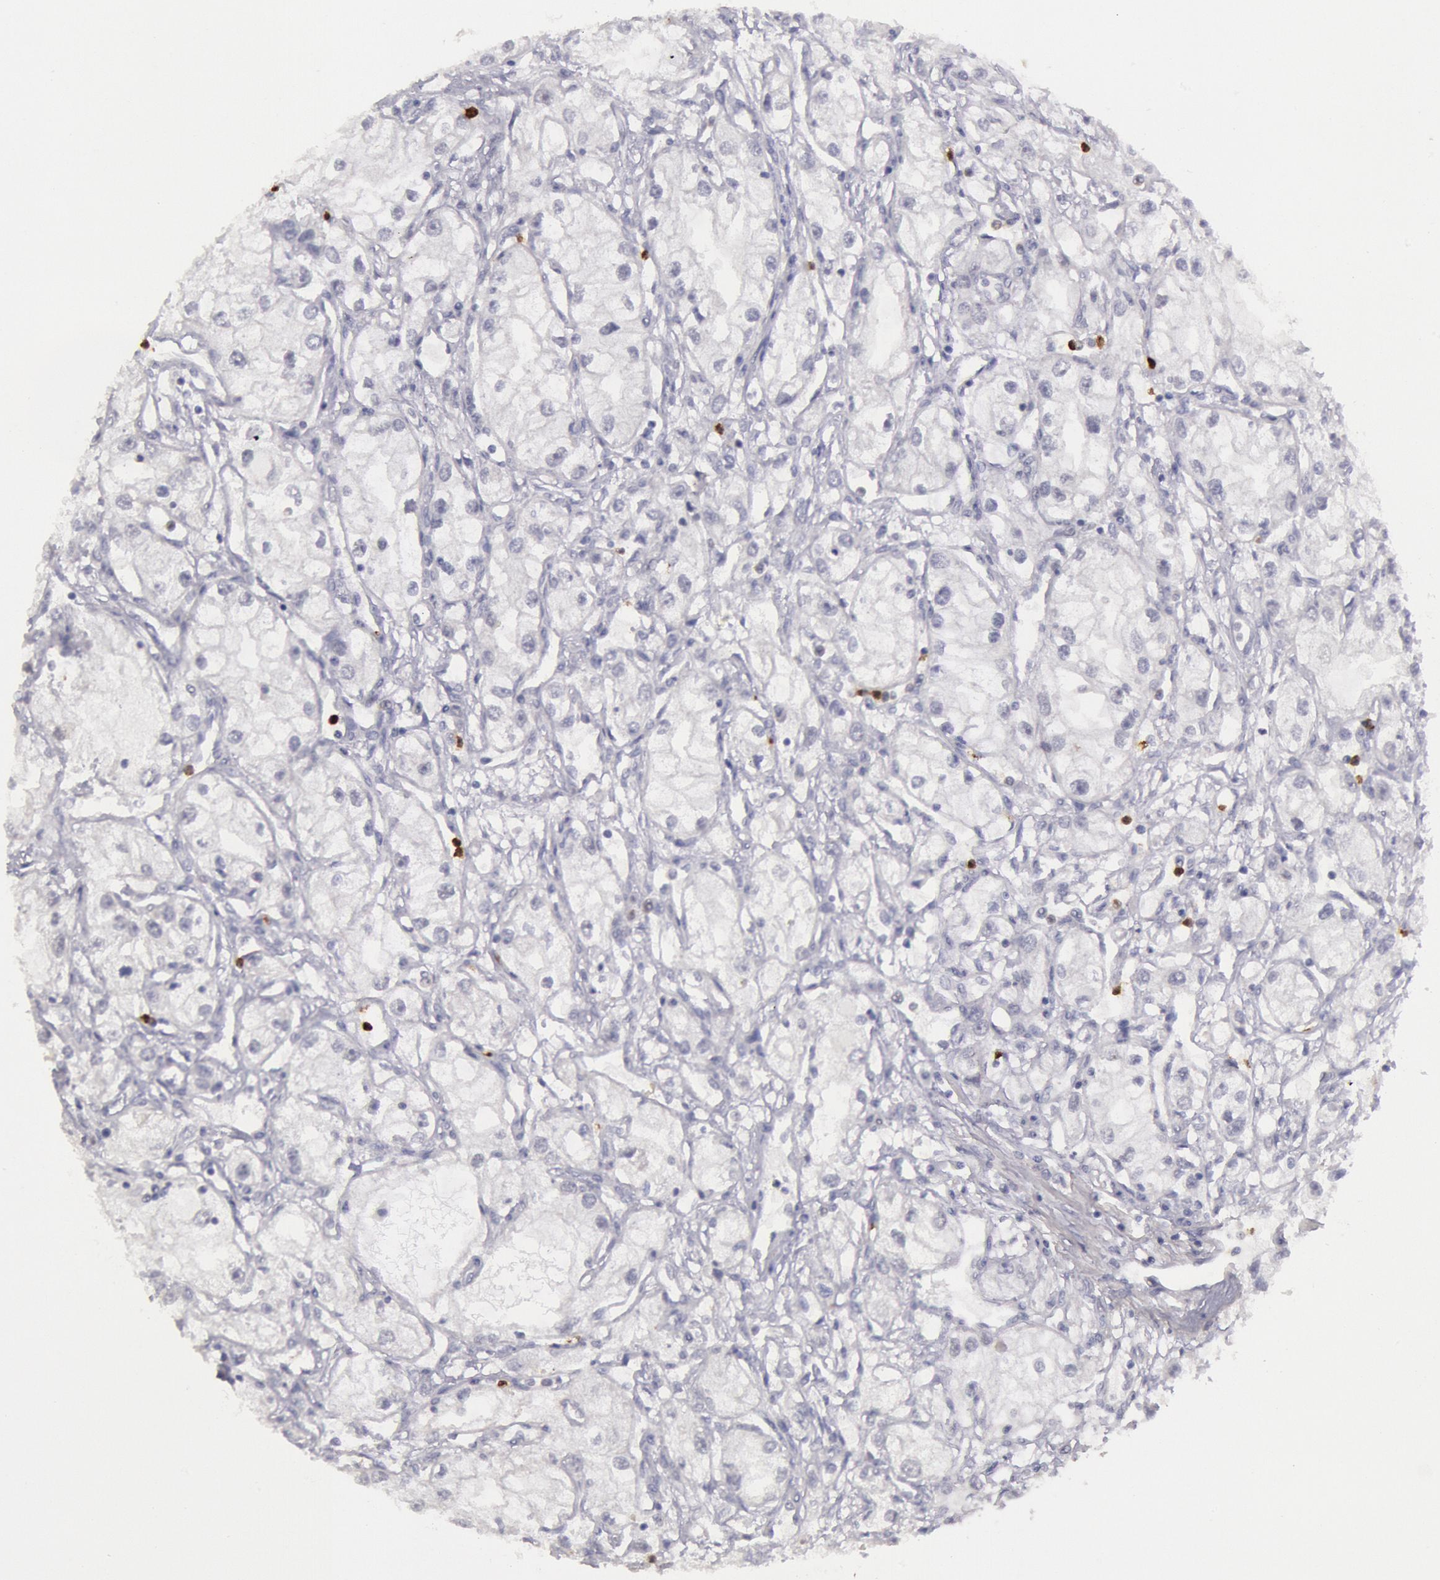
{"staining": {"intensity": "negative", "quantity": "none", "location": "none"}, "tissue": "renal cancer", "cell_type": "Tumor cells", "image_type": "cancer", "snomed": [{"axis": "morphology", "description": "Adenocarcinoma, NOS"}, {"axis": "topography", "description": "Kidney"}], "caption": "DAB (3,3'-diaminobenzidine) immunohistochemical staining of renal cancer shows no significant staining in tumor cells.", "gene": "KDM6A", "patient": {"sex": "male", "age": 57}}